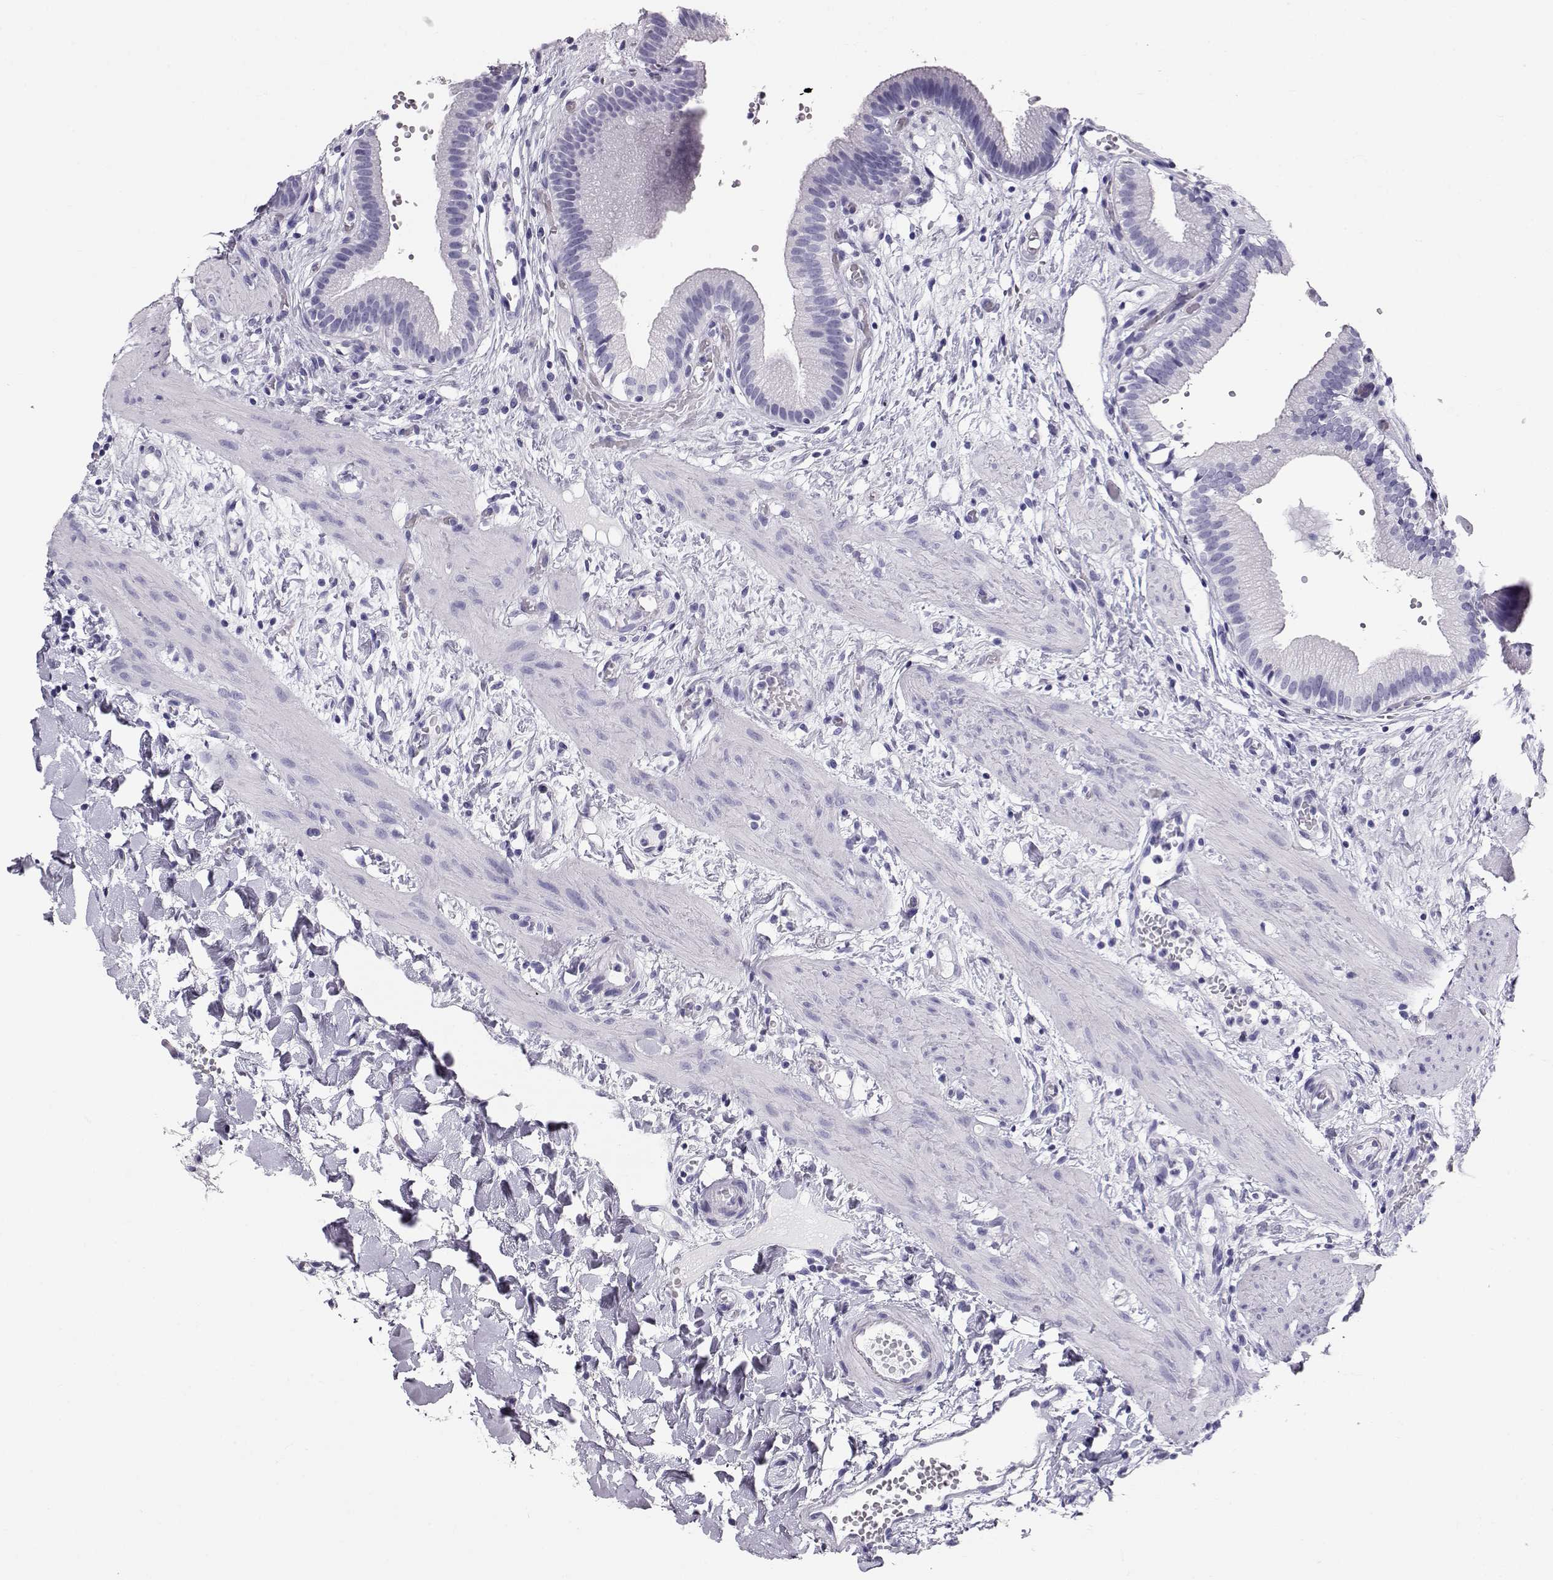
{"staining": {"intensity": "negative", "quantity": "none", "location": "none"}, "tissue": "gallbladder", "cell_type": "Glandular cells", "image_type": "normal", "snomed": [{"axis": "morphology", "description": "Normal tissue, NOS"}, {"axis": "topography", "description": "Gallbladder"}], "caption": "High power microscopy image of an IHC image of unremarkable gallbladder, revealing no significant positivity in glandular cells. (Stains: DAB (3,3'-diaminobenzidine) immunohistochemistry with hematoxylin counter stain, Microscopy: brightfield microscopy at high magnification).", "gene": "RD3", "patient": {"sex": "female", "age": 24}}